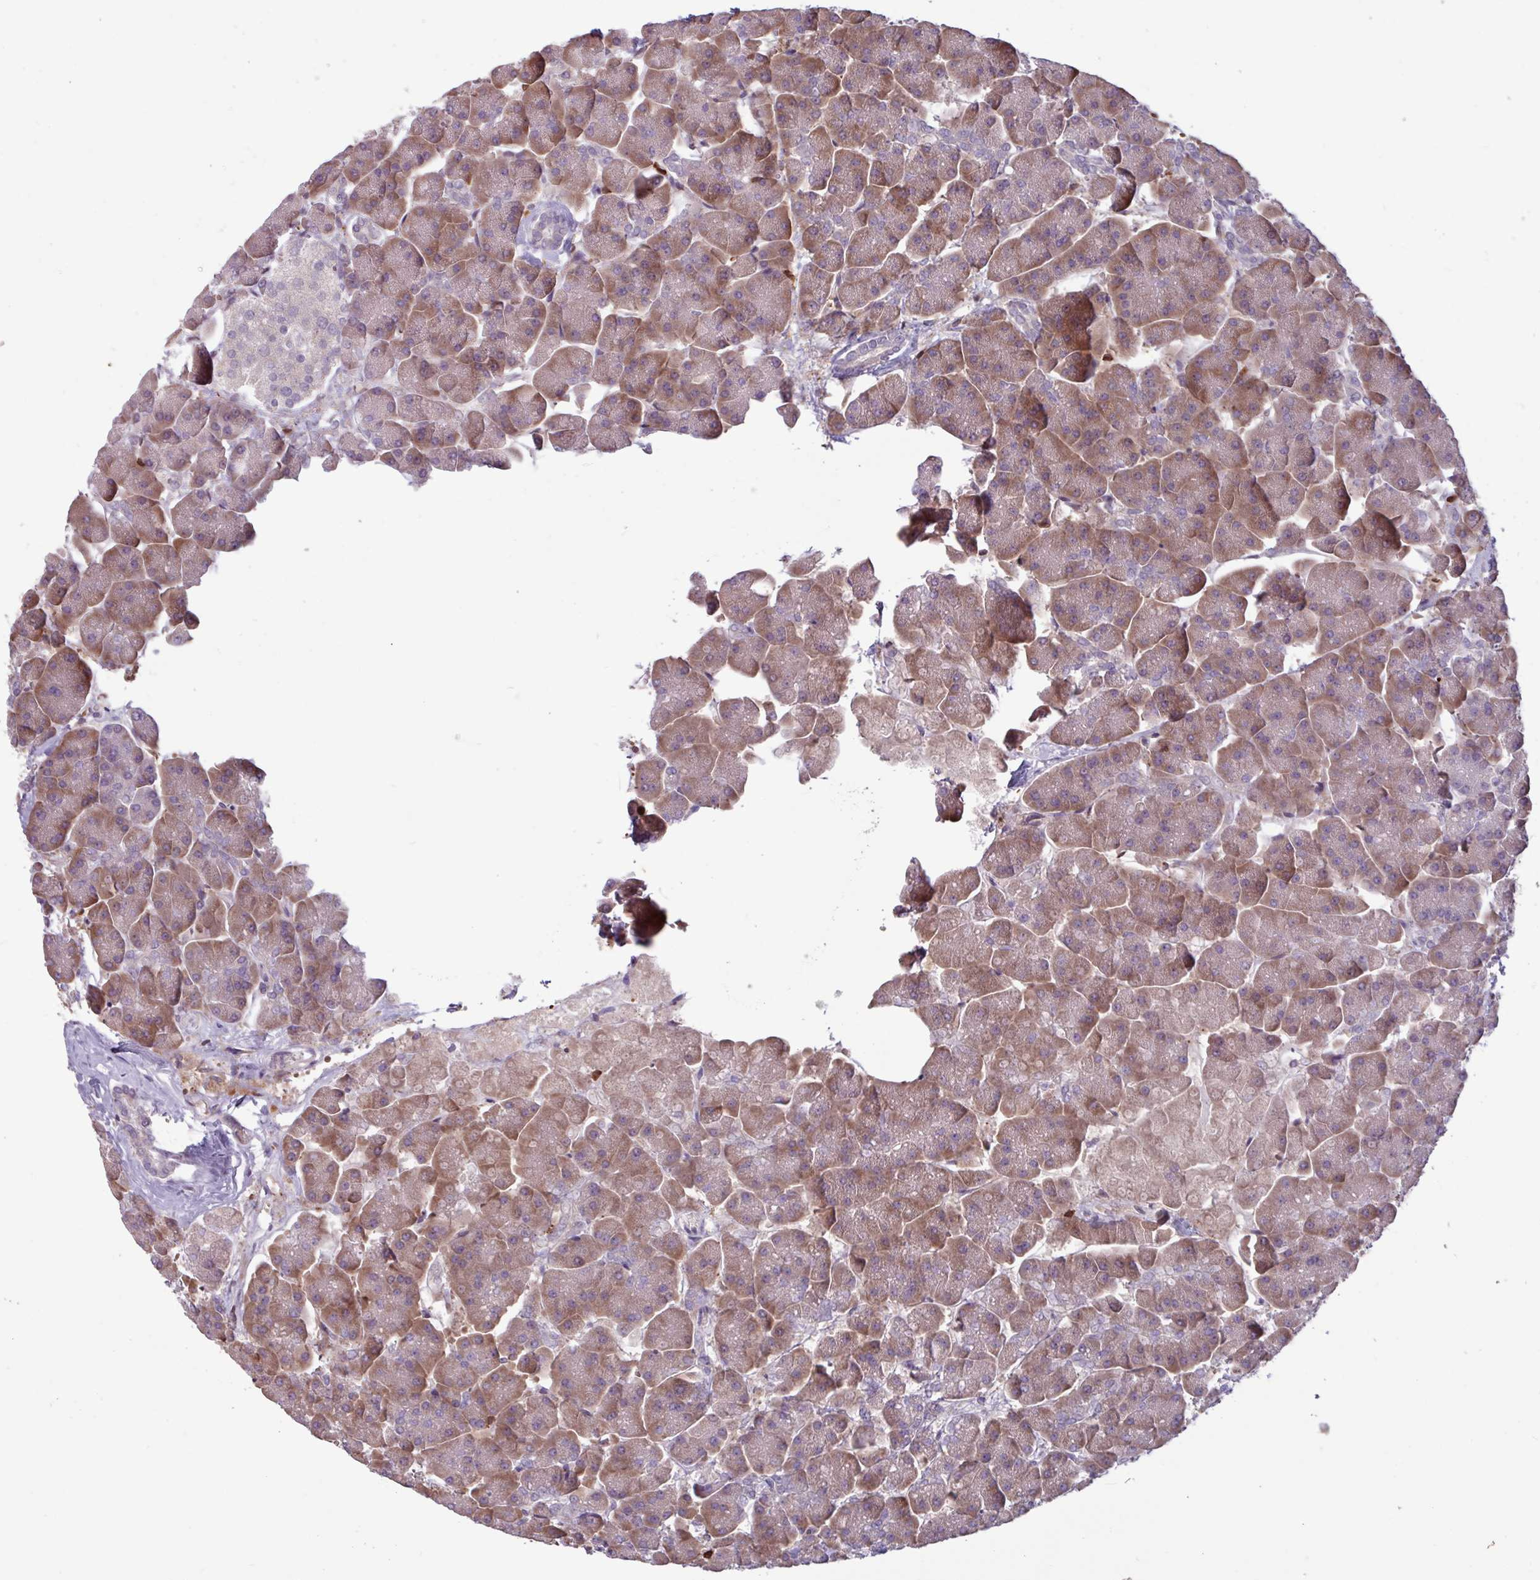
{"staining": {"intensity": "moderate", "quantity": ">75%", "location": "cytoplasmic/membranous"}, "tissue": "pancreas", "cell_type": "Exocrine glandular cells", "image_type": "normal", "snomed": [{"axis": "morphology", "description": "Normal tissue, NOS"}, {"axis": "topography", "description": "Pancreas"}, {"axis": "topography", "description": "Peripheral nerve tissue"}], "caption": "Protein expression by immunohistochemistry (IHC) shows moderate cytoplasmic/membranous positivity in approximately >75% of exocrine glandular cells in unremarkable pancreas.", "gene": "SEC61G", "patient": {"sex": "male", "age": 54}}